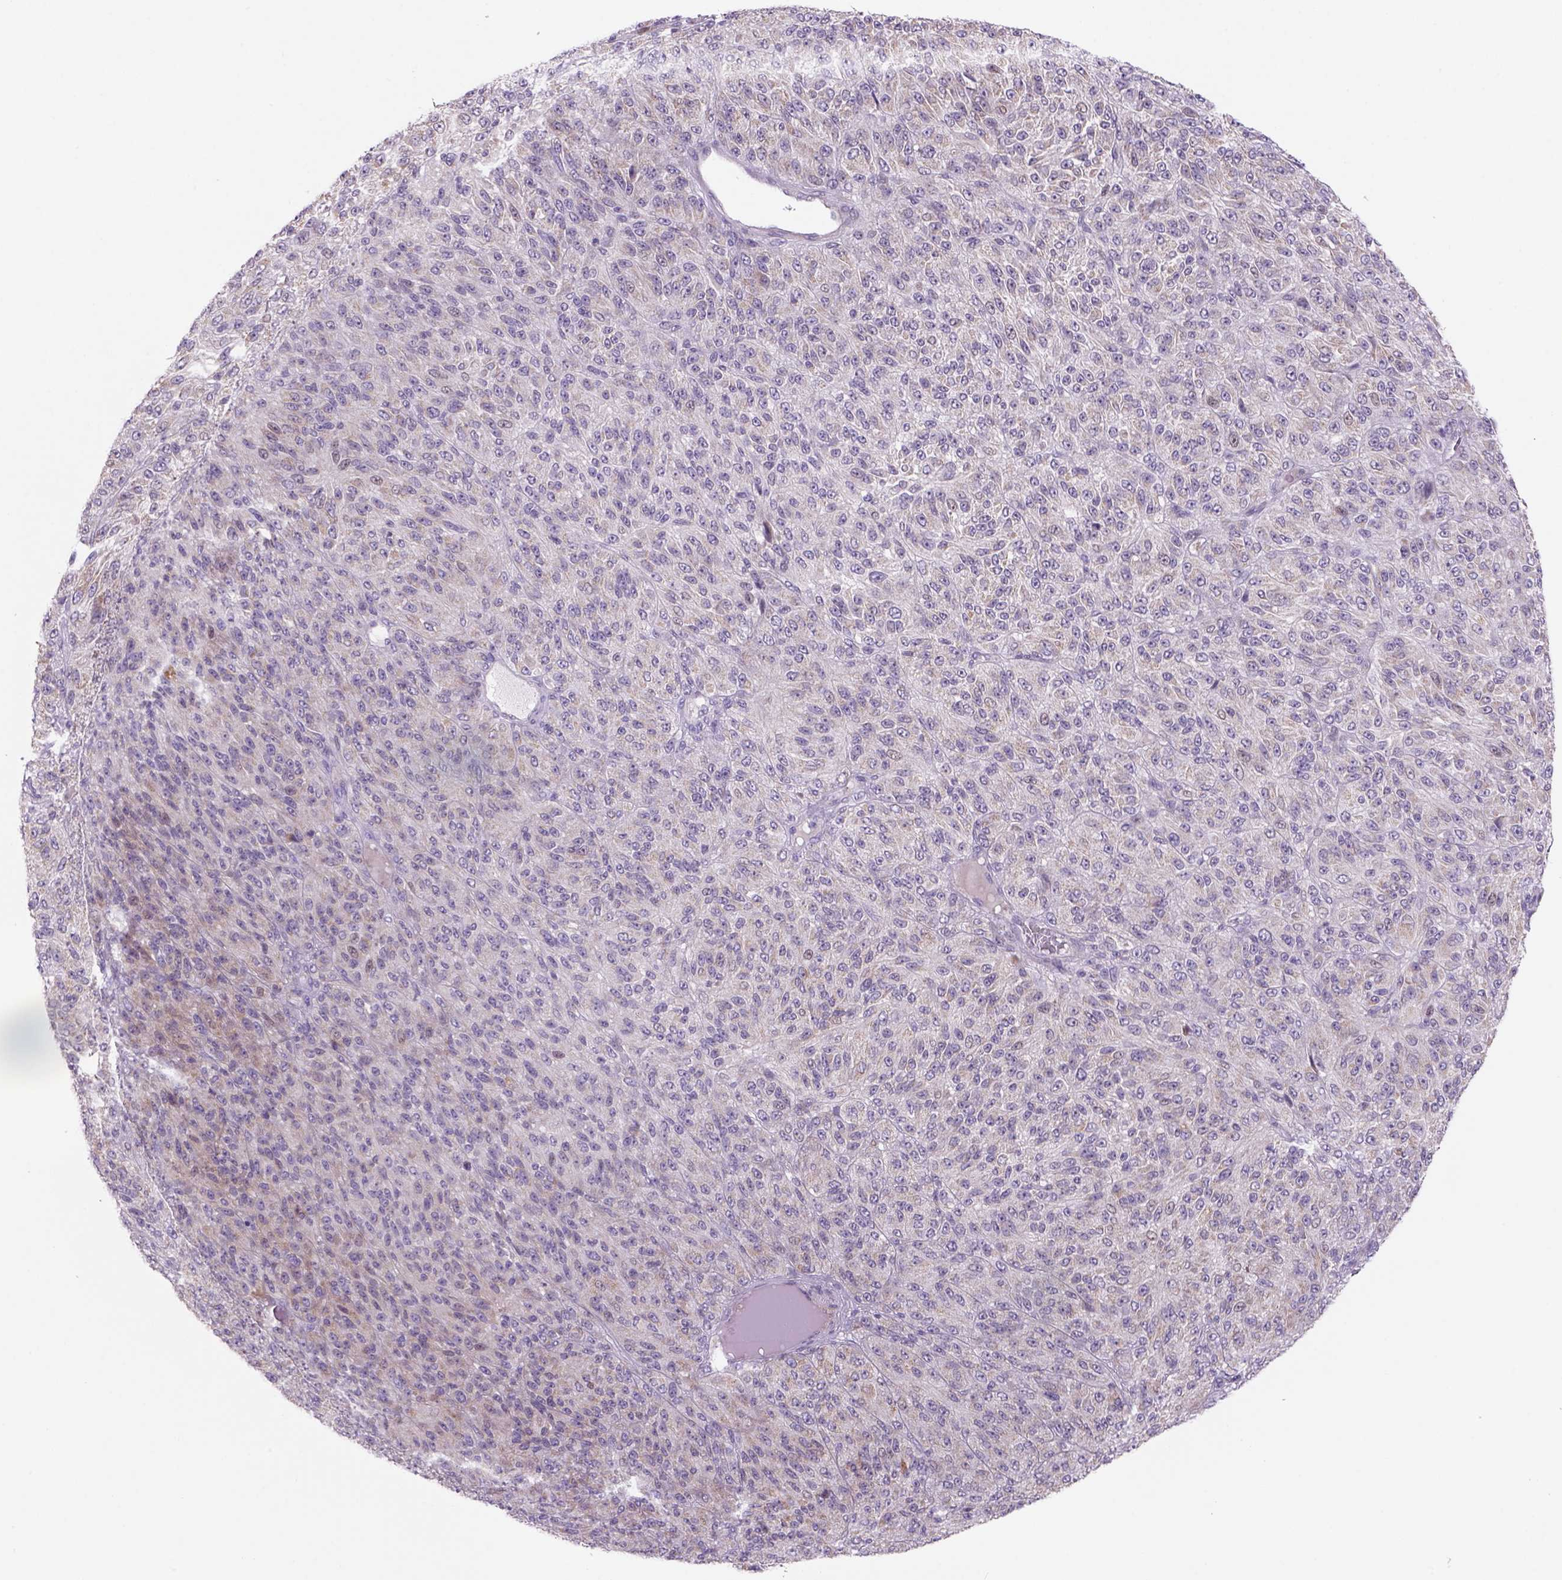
{"staining": {"intensity": "weak", "quantity": "<25%", "location": "cytoplasmic/membranous"}, "tissue": "melanoma", "cell_type": "Tumor cells", "image_type": "cancer", "snomed": [{"axis": "morphology", "description": "Malignant melanoma, Metastatic site"}, {"axis": "topography", "description": "Brain"}], "caption": "Human melanoma stained for a protein using IHC demonstrates no positivity in tumor cells.", "gene": "ADGRV1", "patient": {"sex": "female", "age": 56}}